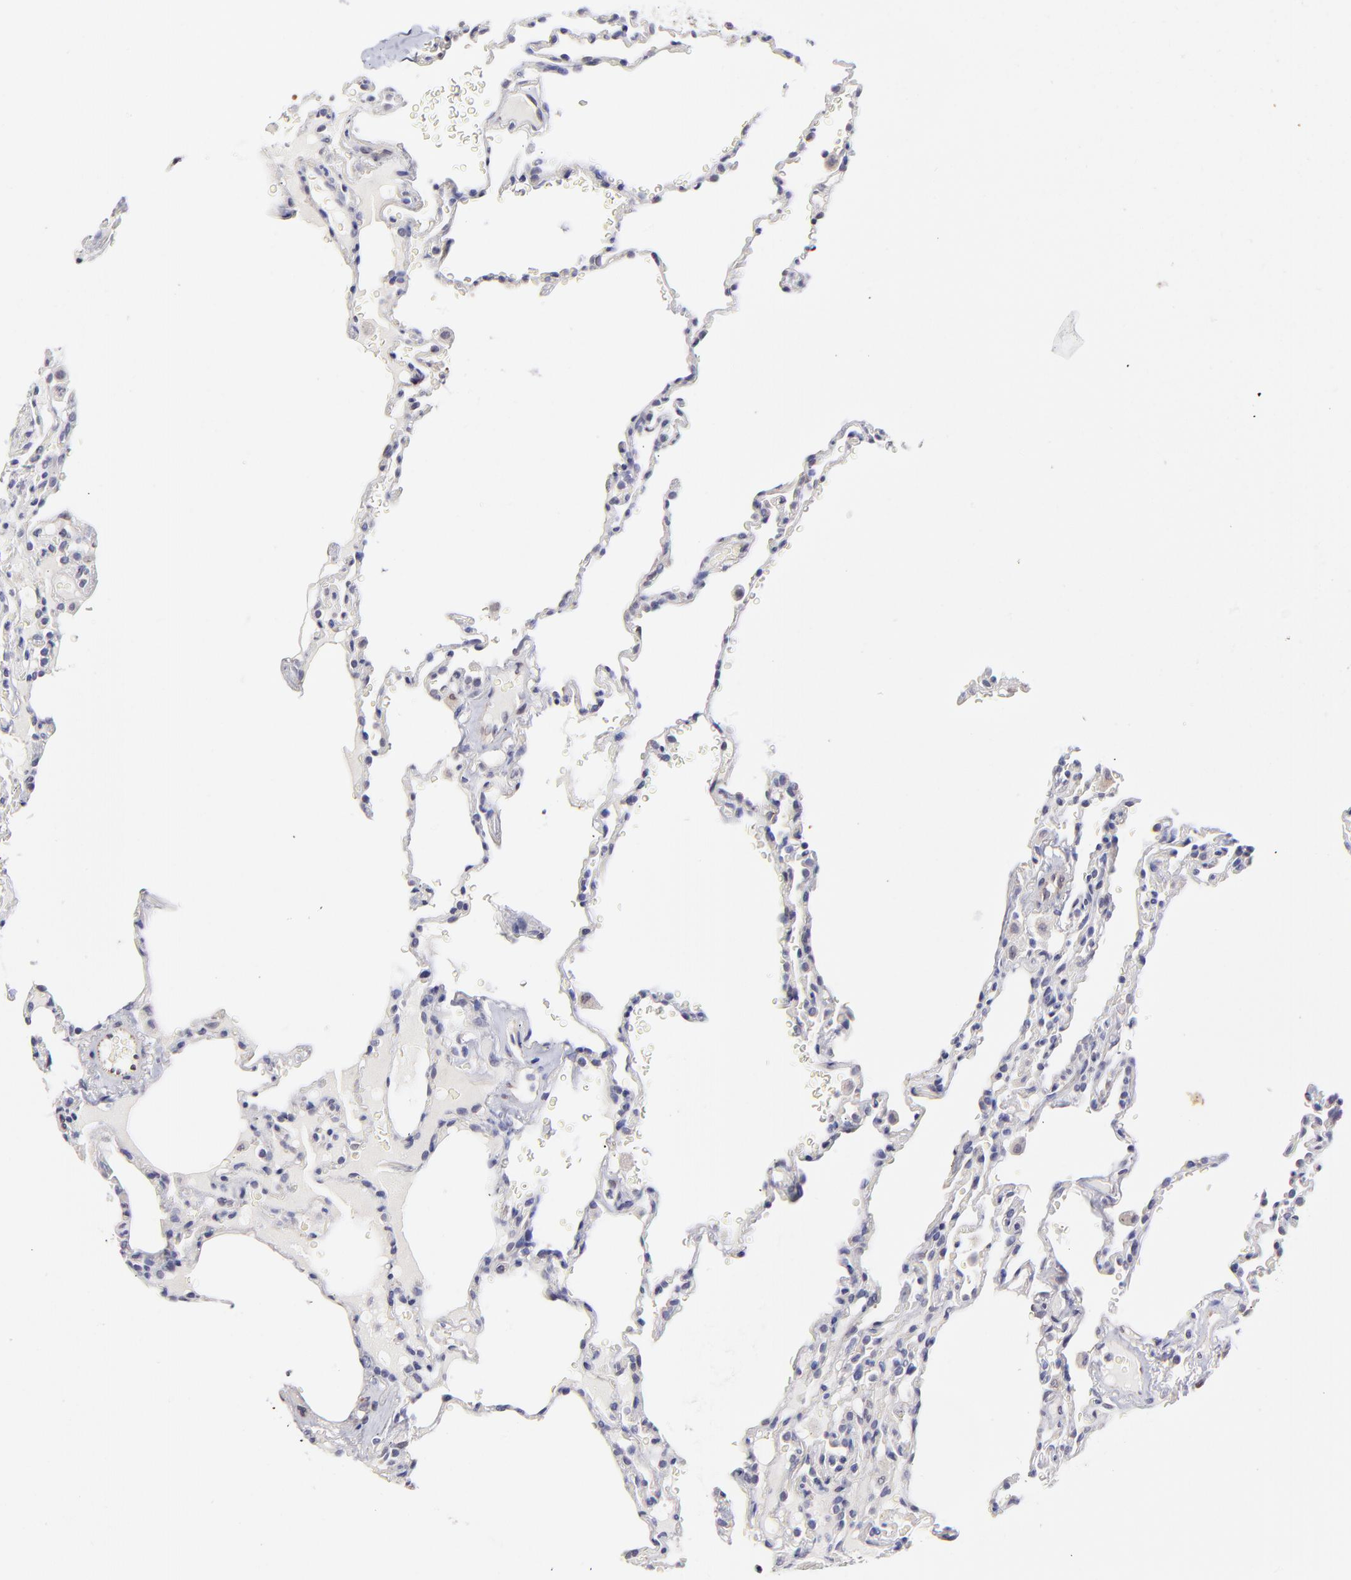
{"staining": {"intensity": "negative", "quantity": "none", "location": "none"}, "tissue": "lung", "cell_type": "Alveolar cells", "image_type": "normal", "snomed": [{"axis": "morphology", "description": "Normal tissue, NOS"}, {"axis": "topography", "description": "Lung"}], "caption": "High power microscopy image of an immunohistochemistry (IHC) histopathology image of normal lung, revealing no significant expression in alveolar cells.", "gene": "BTG2", "patient": {"sex": "male", "age": 59}}